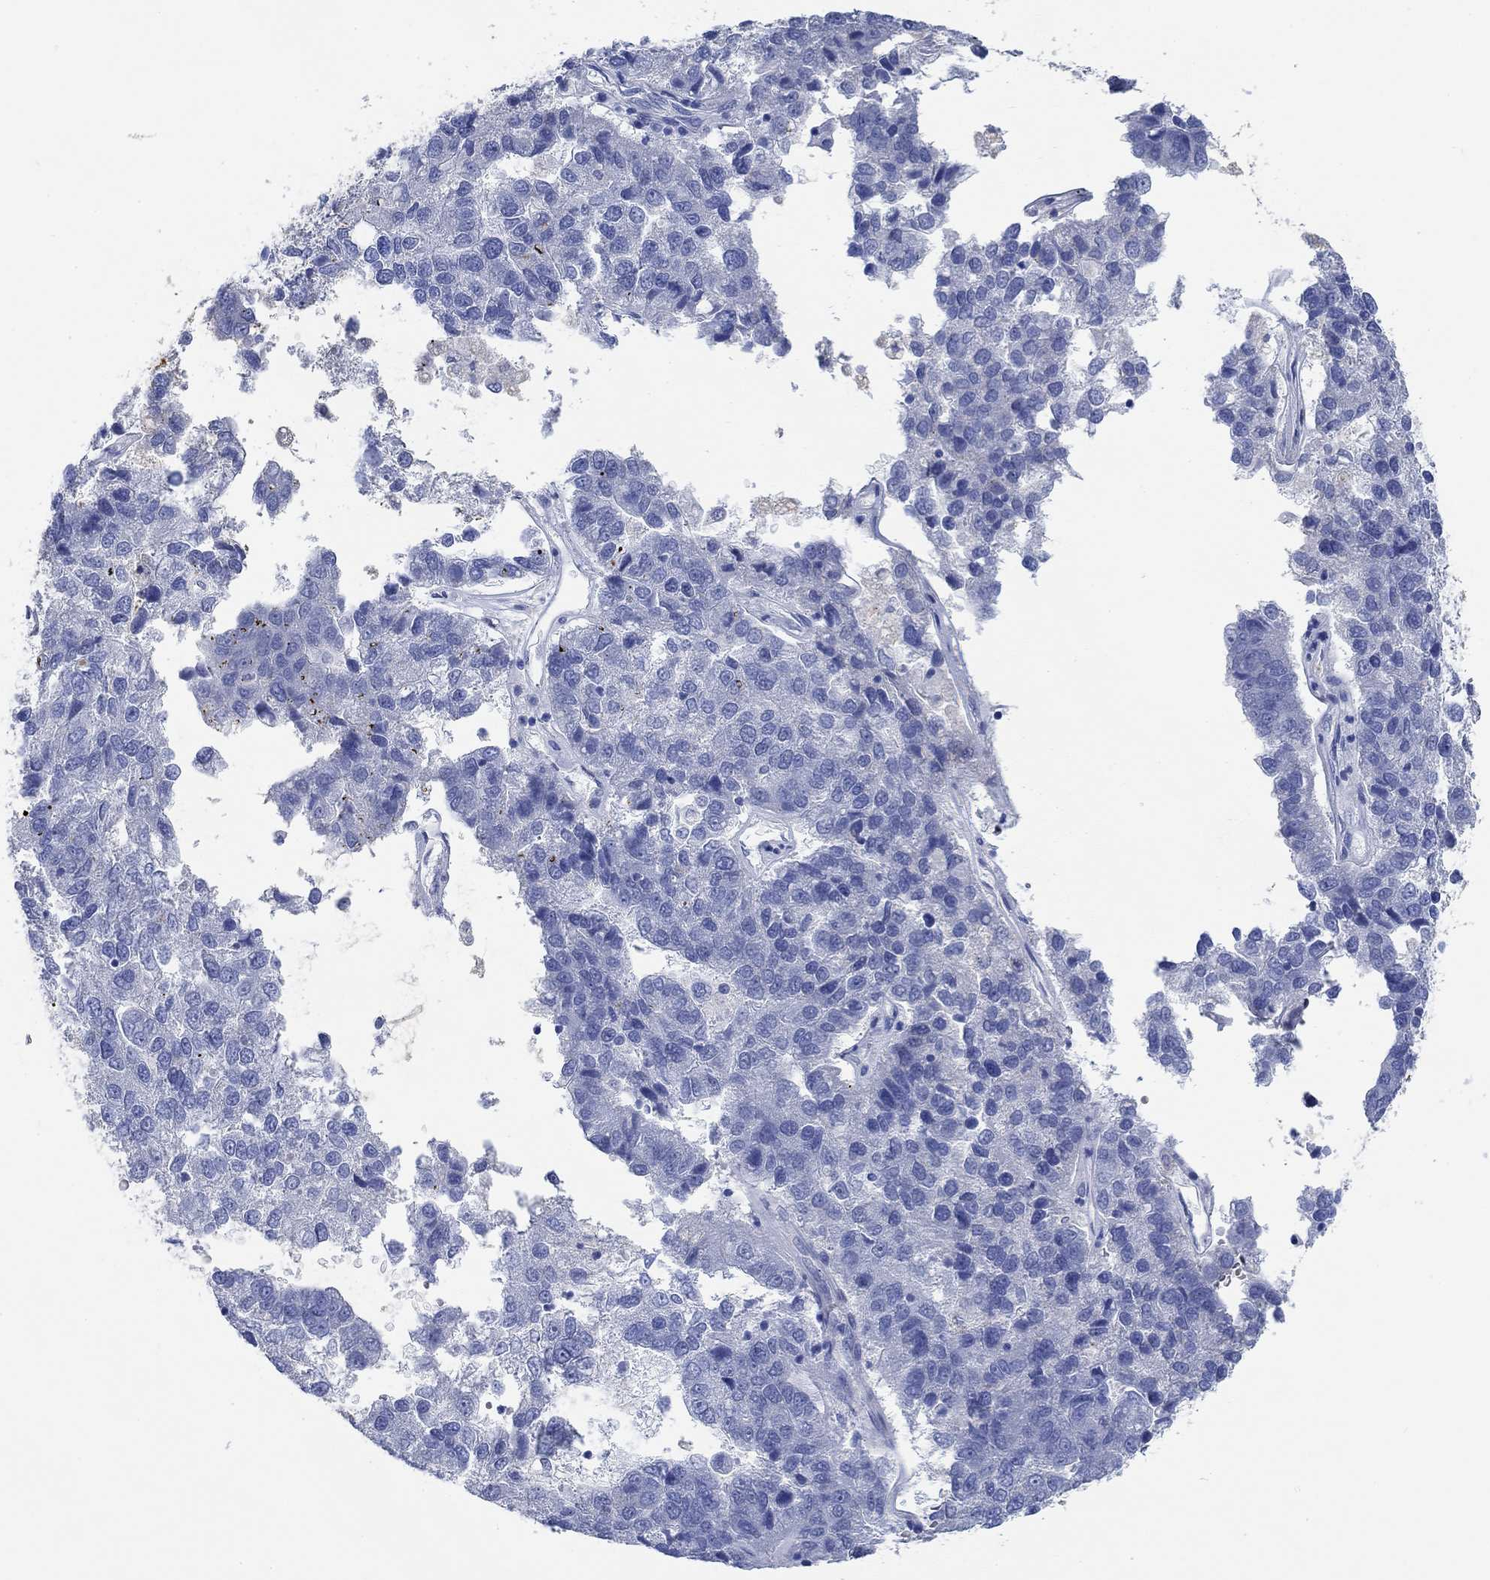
{"staining": {"intensity": "negative", "quantity": "none", "location": "none"}, "tissue": "pancreatic cancer", "cell_type": "Tumor cells", "image_type": "cancer", "snomed": [{"axis": "morphology", "description": "Adenocarcinoma, NOS"}, {"axis": "topography", "description": "Pancreas"}], "caption": "Protein analysis of pancreatic adenocarcinoma shows no significant positivity in tumor cells.", "gene": "PPP1R17", "patient": {"sex": "female", "age": 61}}